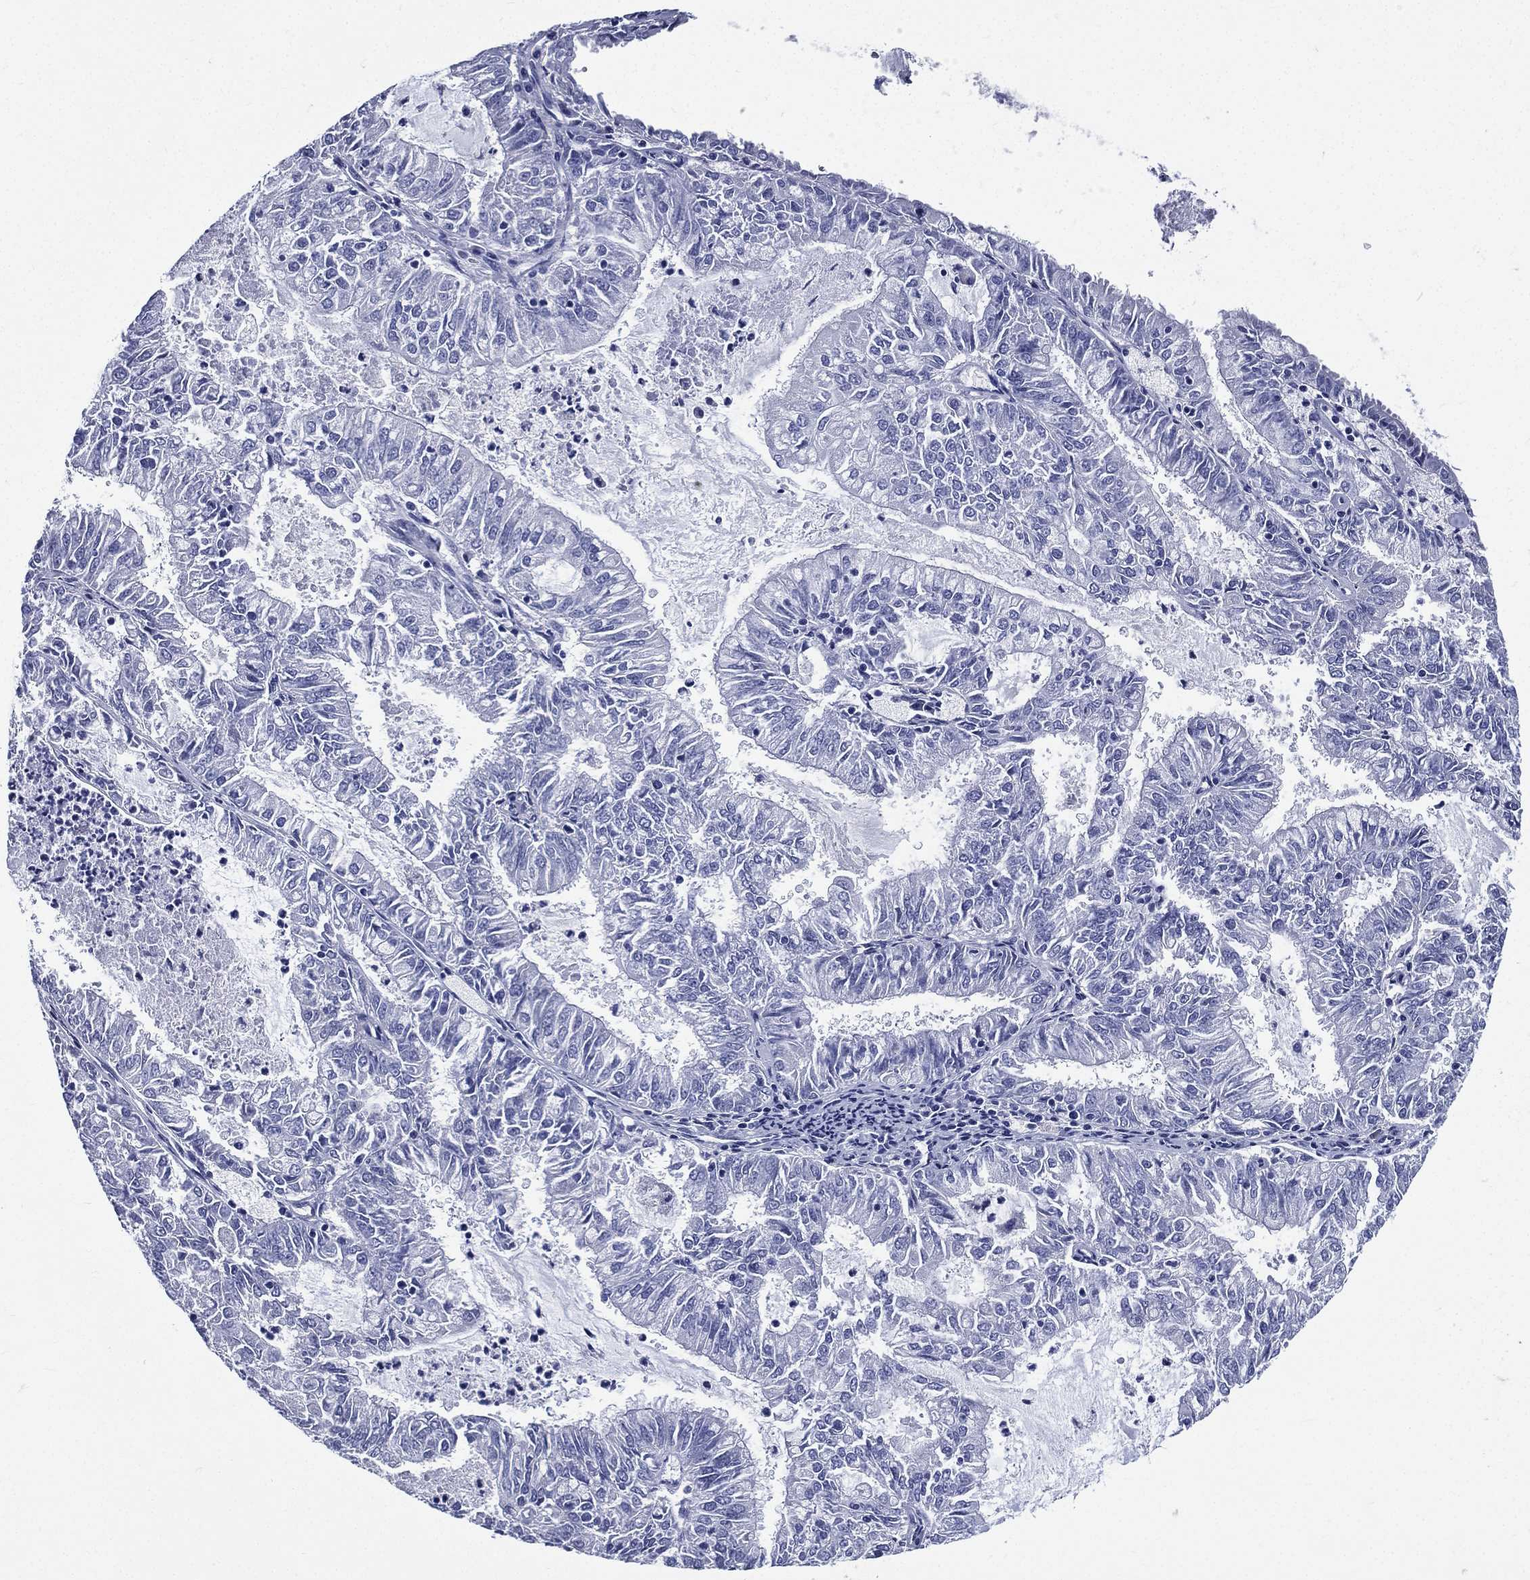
{"staining": {"intensity": "negative", "quantity": "none", "location": "none"}, "tissue": "endometrial cancer", "cell_type": "Tumor cells", "image_type": "cancer", "snomed": [{"axis": "morphology", "description": "Adenocarcinoma, NOS"}, {"axis": "topography", "description": "Endometrium"}], "caption": "Immunohistochemical staining of adenocarcinoma (endometrial) reveals no significant staining in tumor cells.", "gene": "DPYS", "patient": {"sex": "female", "age": 57}}